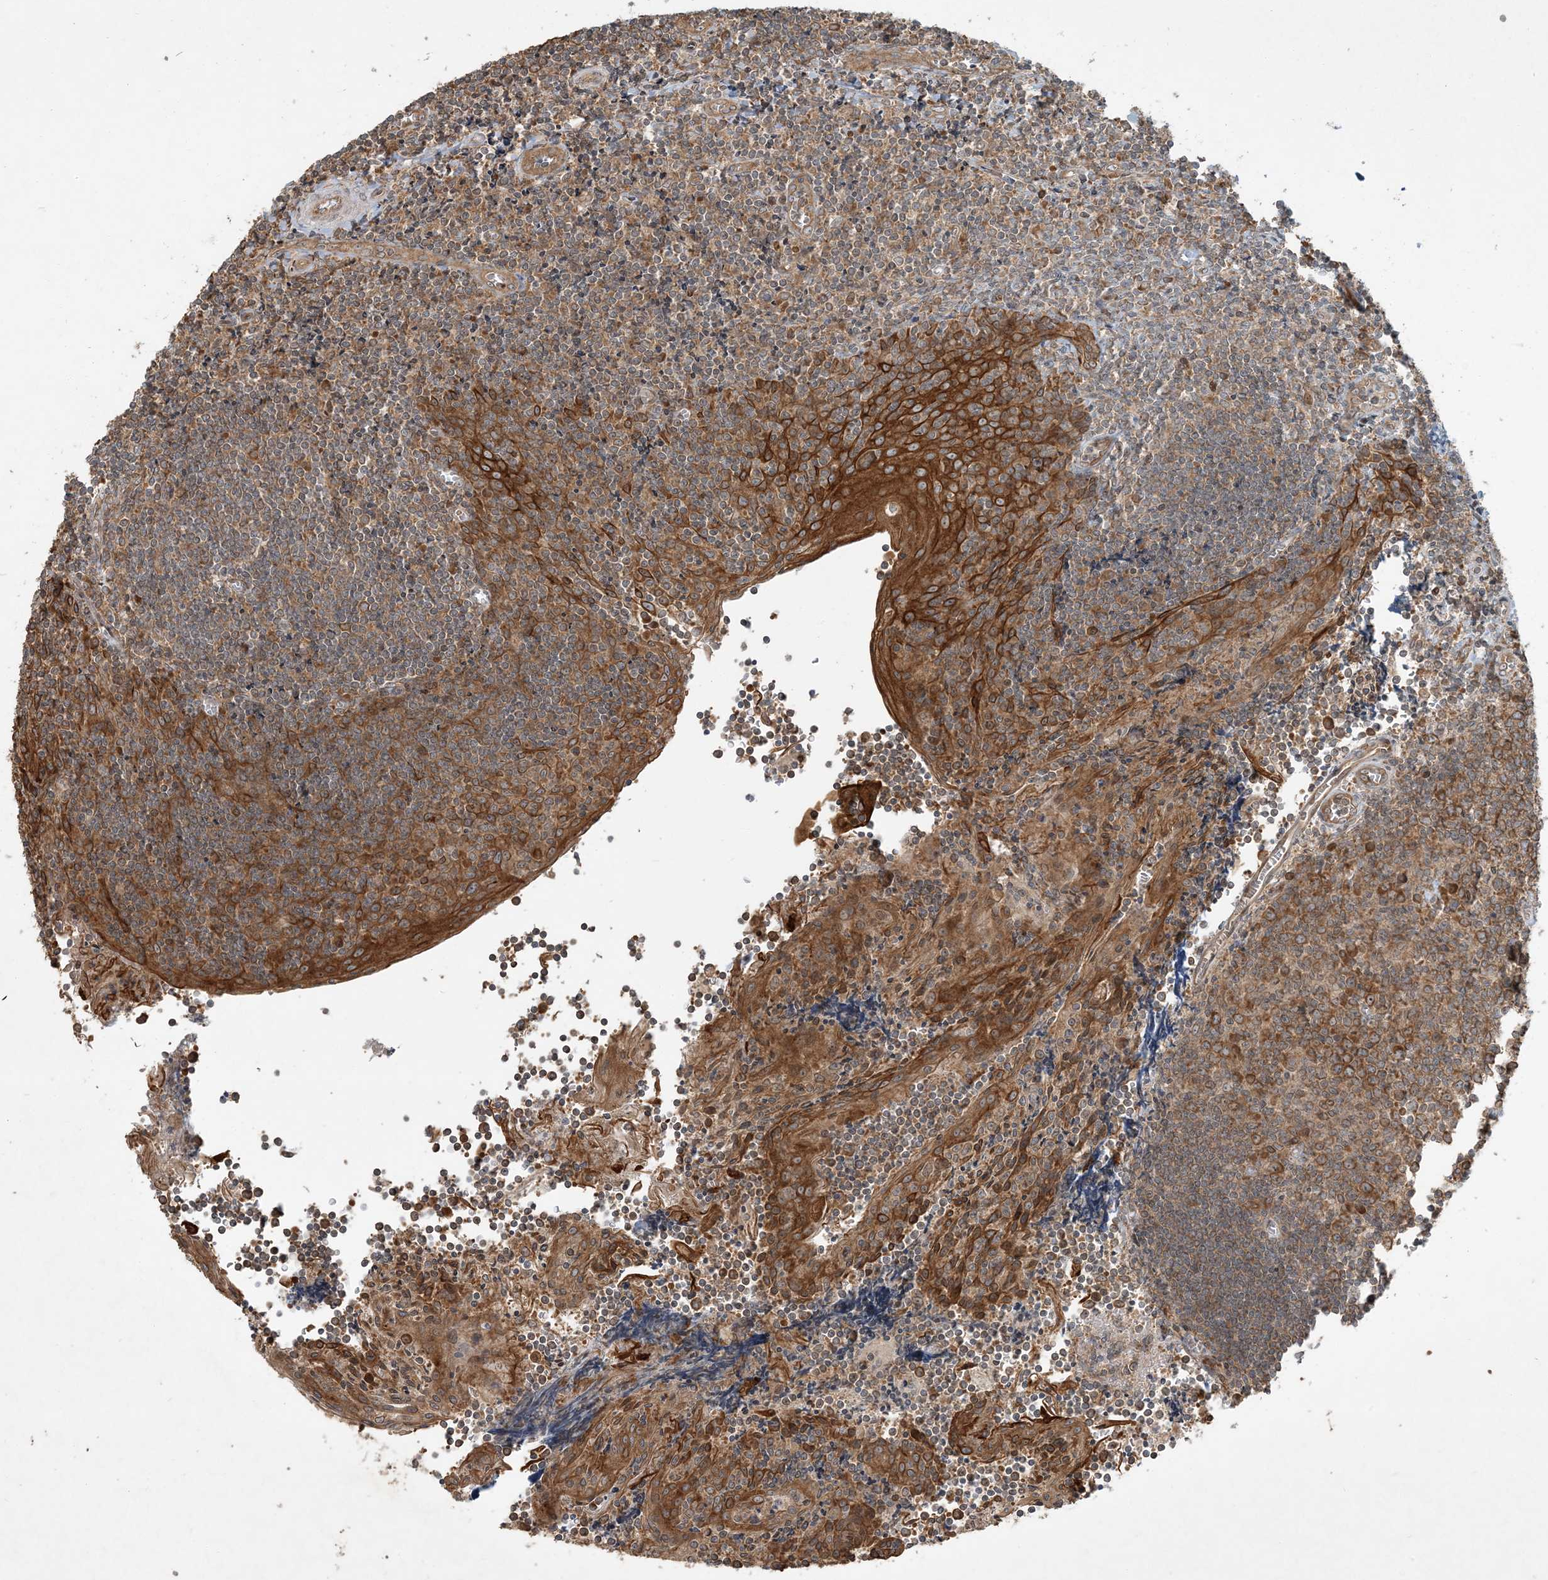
{"staining": {"intensity": "moderate", "quantity": ">75%", "location": "cytoplasmic/membranous"}, "tissue": "tonsil", "cell_type": "Germinal center cells", "image_type": "normal", "snomed": [{"axis": "morphology", "description": "Normal tissue, NOS"}, {"axis": "topography", "description": "Tonsil"}], "caption": "Immunohistochemistry (IHC) image of benign tonsil: tonsil stained using immunohistochemistry displays medium levels of moderate protein expression localized specifically in the cytoplasmic/membranous of germinal center cells, appearing as a cytoplasmic/membranous brown color.", "gene": "COMMD8", "patient": {"sex": "male", "age": 27}}